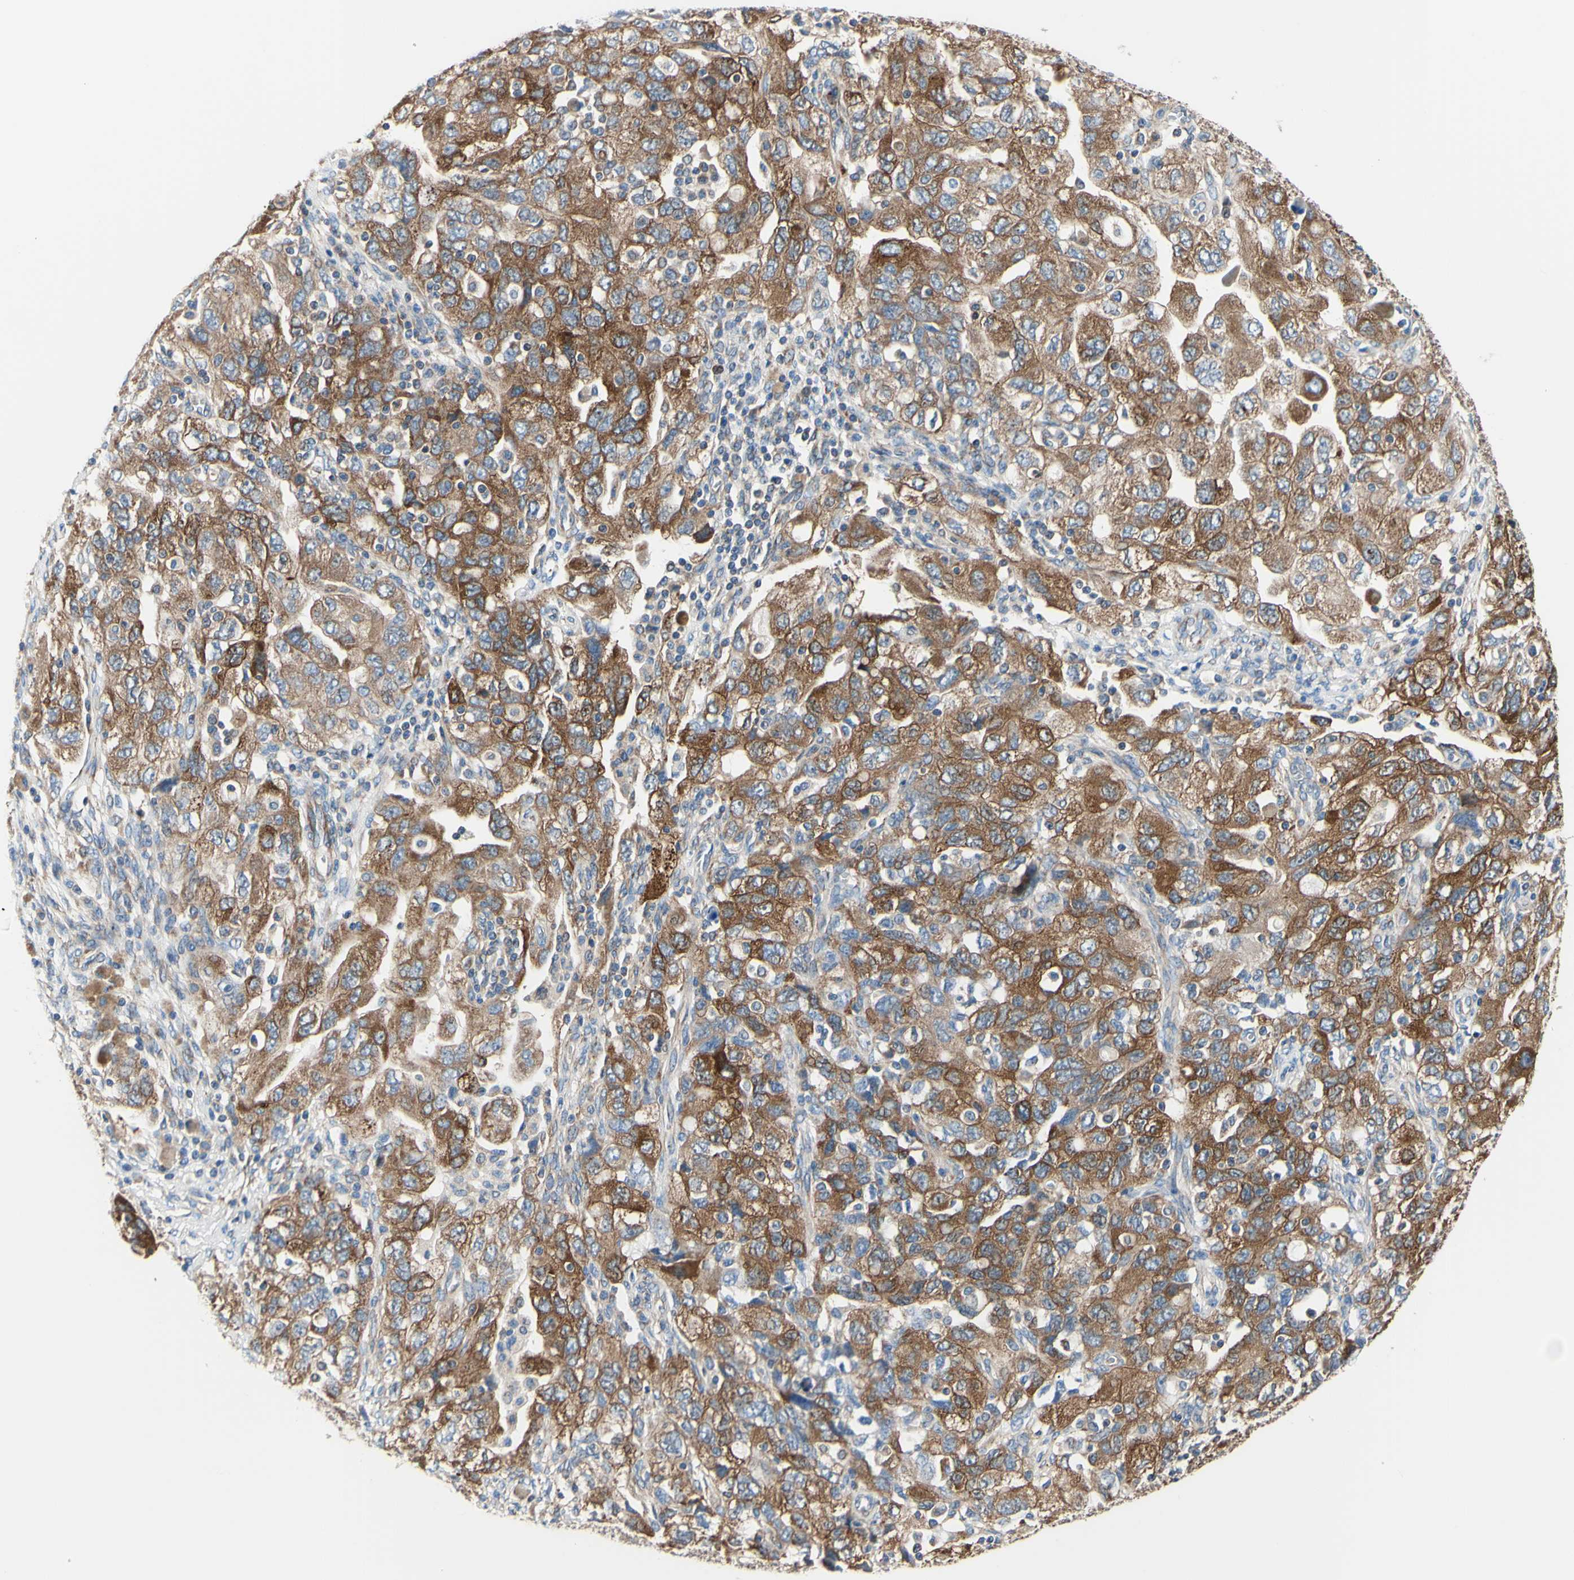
{"staining": {"intensity": "strong", "quantity": ">75%", "location": "cytoplasmic/membranous"}, "tissue": "ovarian cancer", "cell_type": "Tumor cells", "image_type": "cancer", "snomed": [{"axis": "morphology", "description": "Carcinoma, NOS"}, {"axis": "morphology", "description": "Cystadenocarcinoma, serous, NOS"}, {"axis": "topography", "description": "Ovary"}], "caption": "Human ovarian cancer (serous cystadenocarcinoma) stained for a protein (brown) shows strong cytoplasmic/membranous positive expression in approximately >75% of tumor cells.", "gene": "FMR1", "patient": {"sex": "female", "age": 69}}